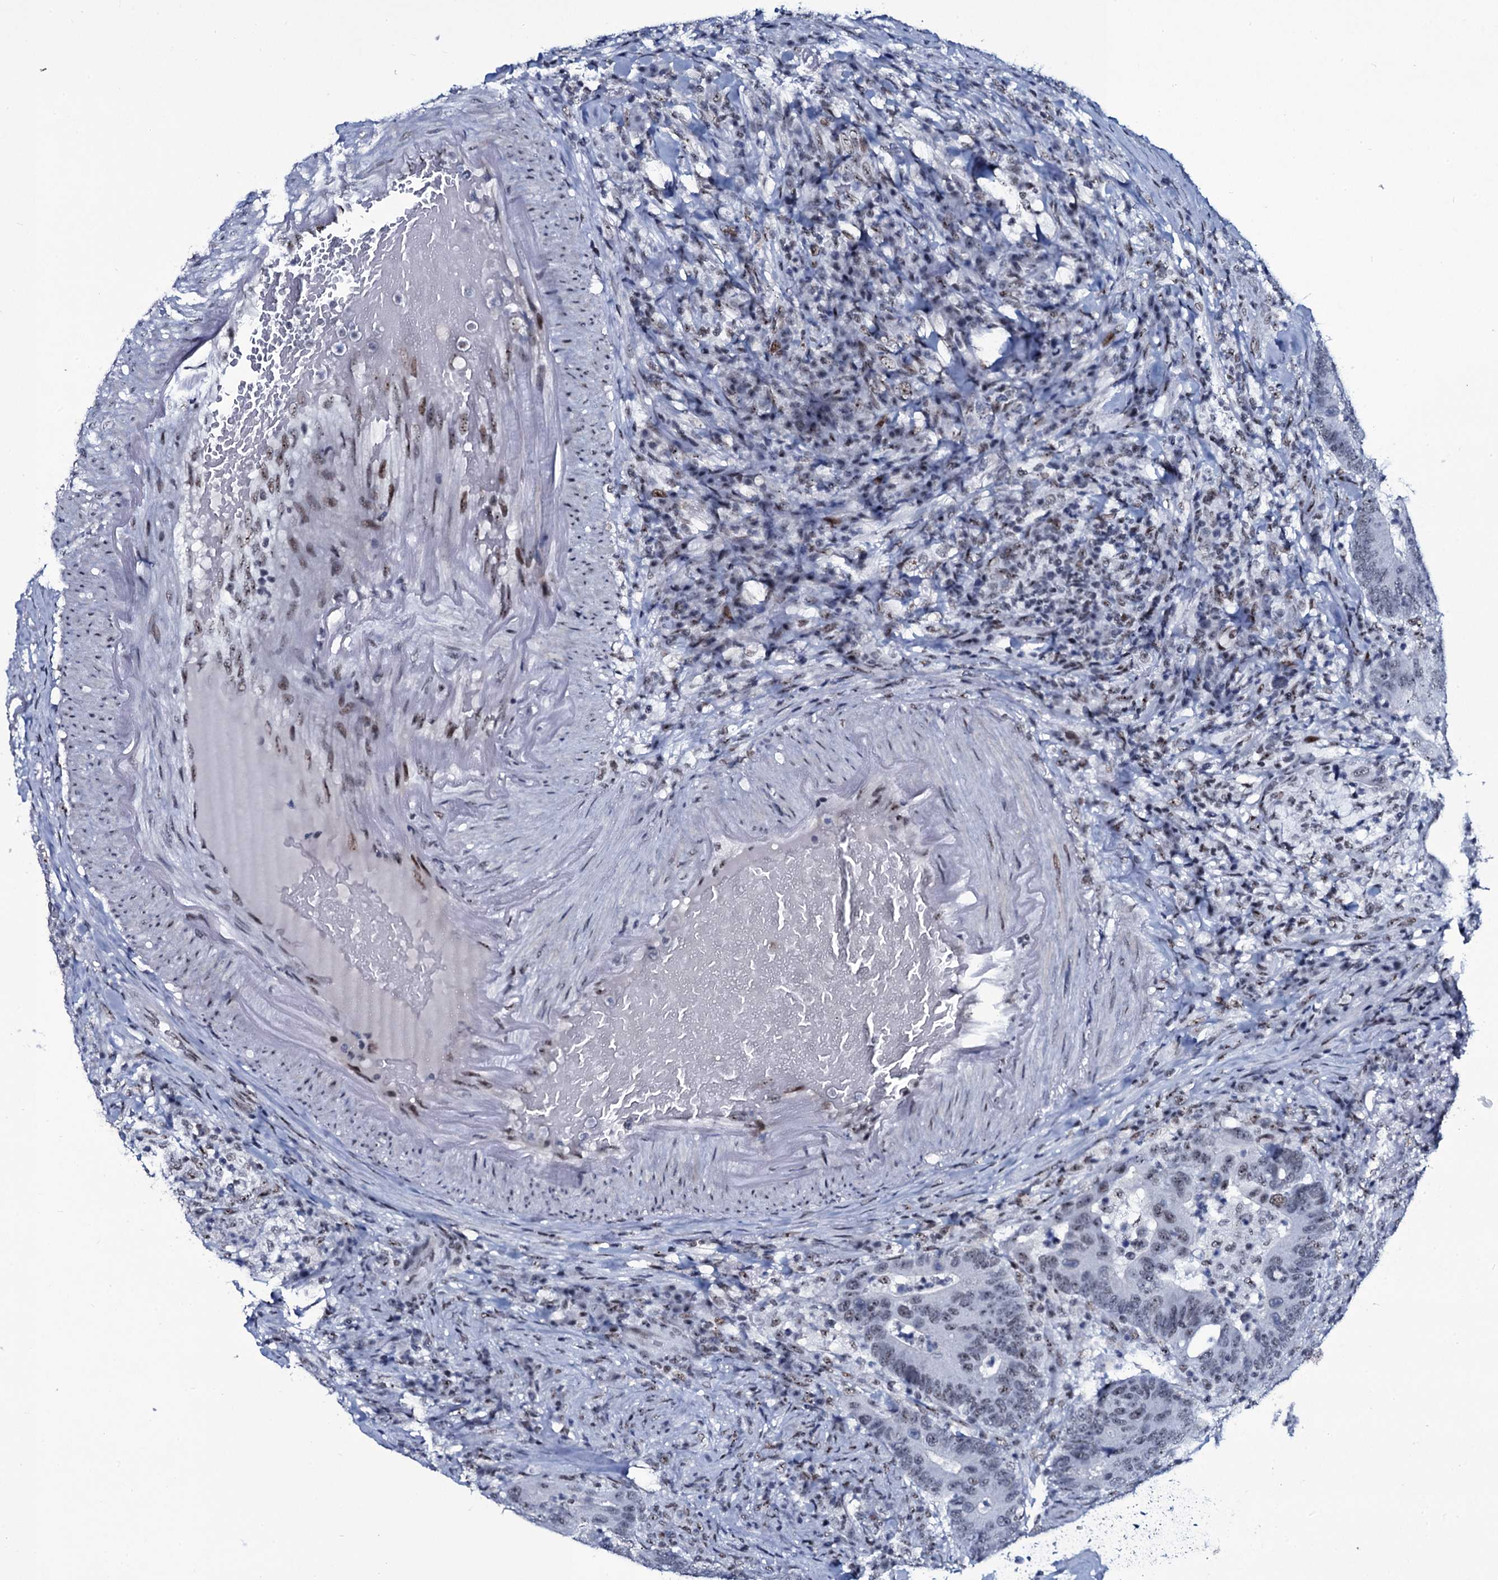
{"staining": {"intensity": "moderate", "quantity": "<25%", "location": "nuclear"}, "tissue": "colorectal cancer", "cell_type": "Tumor cells", "image_type": "cancer", "snomed": [{"axis": "morphology", "description": "Adenocarcinoma, NOS"}, {"axis": "topography", "description": "Colon"}], "caption": "Immunohistochemical staining of human colorectal adenocarcinoma displays low levels of moderate nuclear protein staining in approximately <25% of tumor cells.", "gene": "ZMIZ2", "patient": {"sex": "female", "age": 66}}